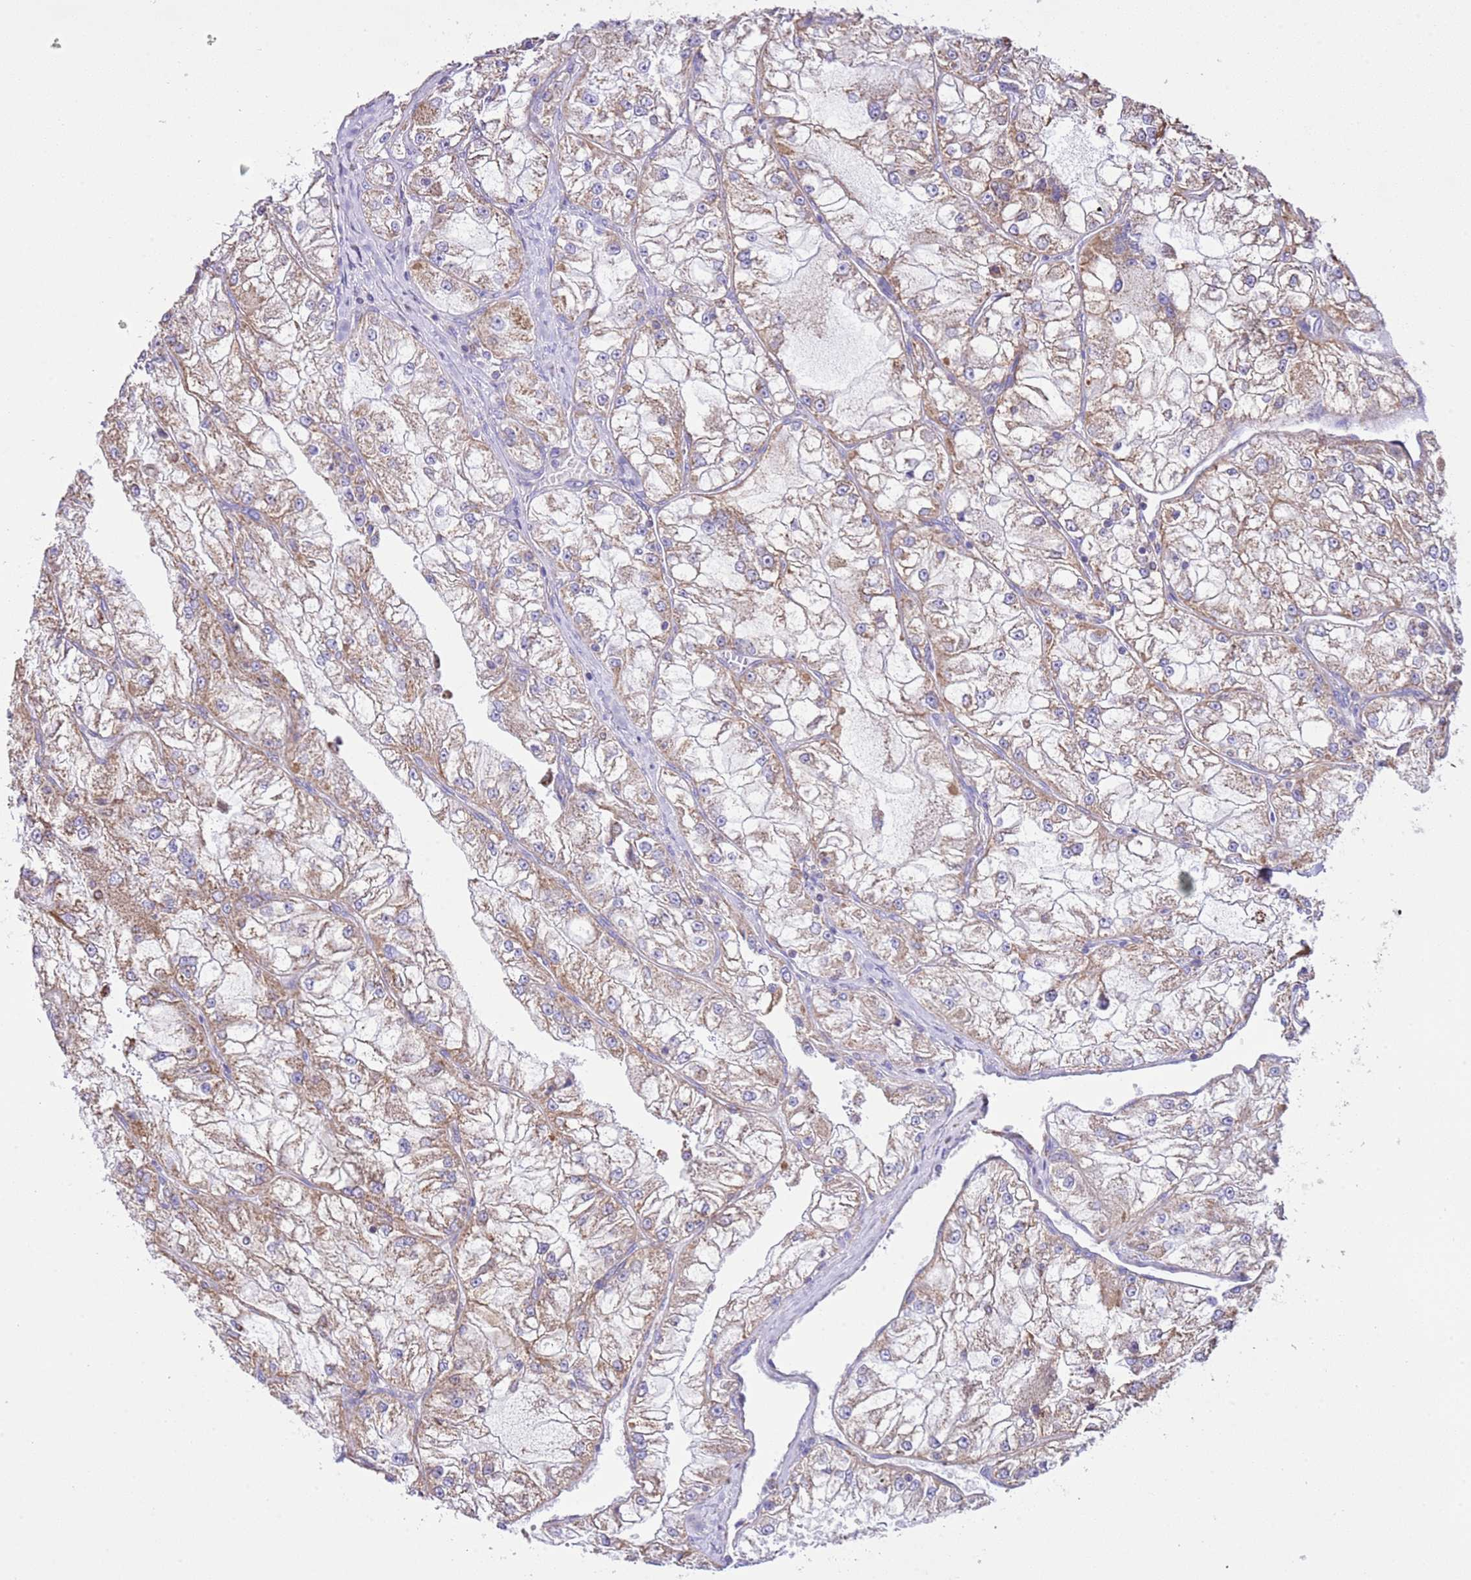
{"staining": {"intensity": "weak", "quantity": ">75%", "location": "cytoplasmic/membranous"}, "tissue": "renal cancer", "cell_type": "Tumor cells", "image_type": "cancer", "snomed": [{"axis": "morphology", "description": "Adenocarcinoma, NOS"}, {"axis": "topography", "description": "Kidney"}], "caption": "Brown immunohistochemical staining in adenocarcinoma (renal) reveals weak cytoplasmic/membranous staining in about >75% of tumor cells.", "gene": "TEKTIP1", "patient": {"sex": "female", "age": 72}}